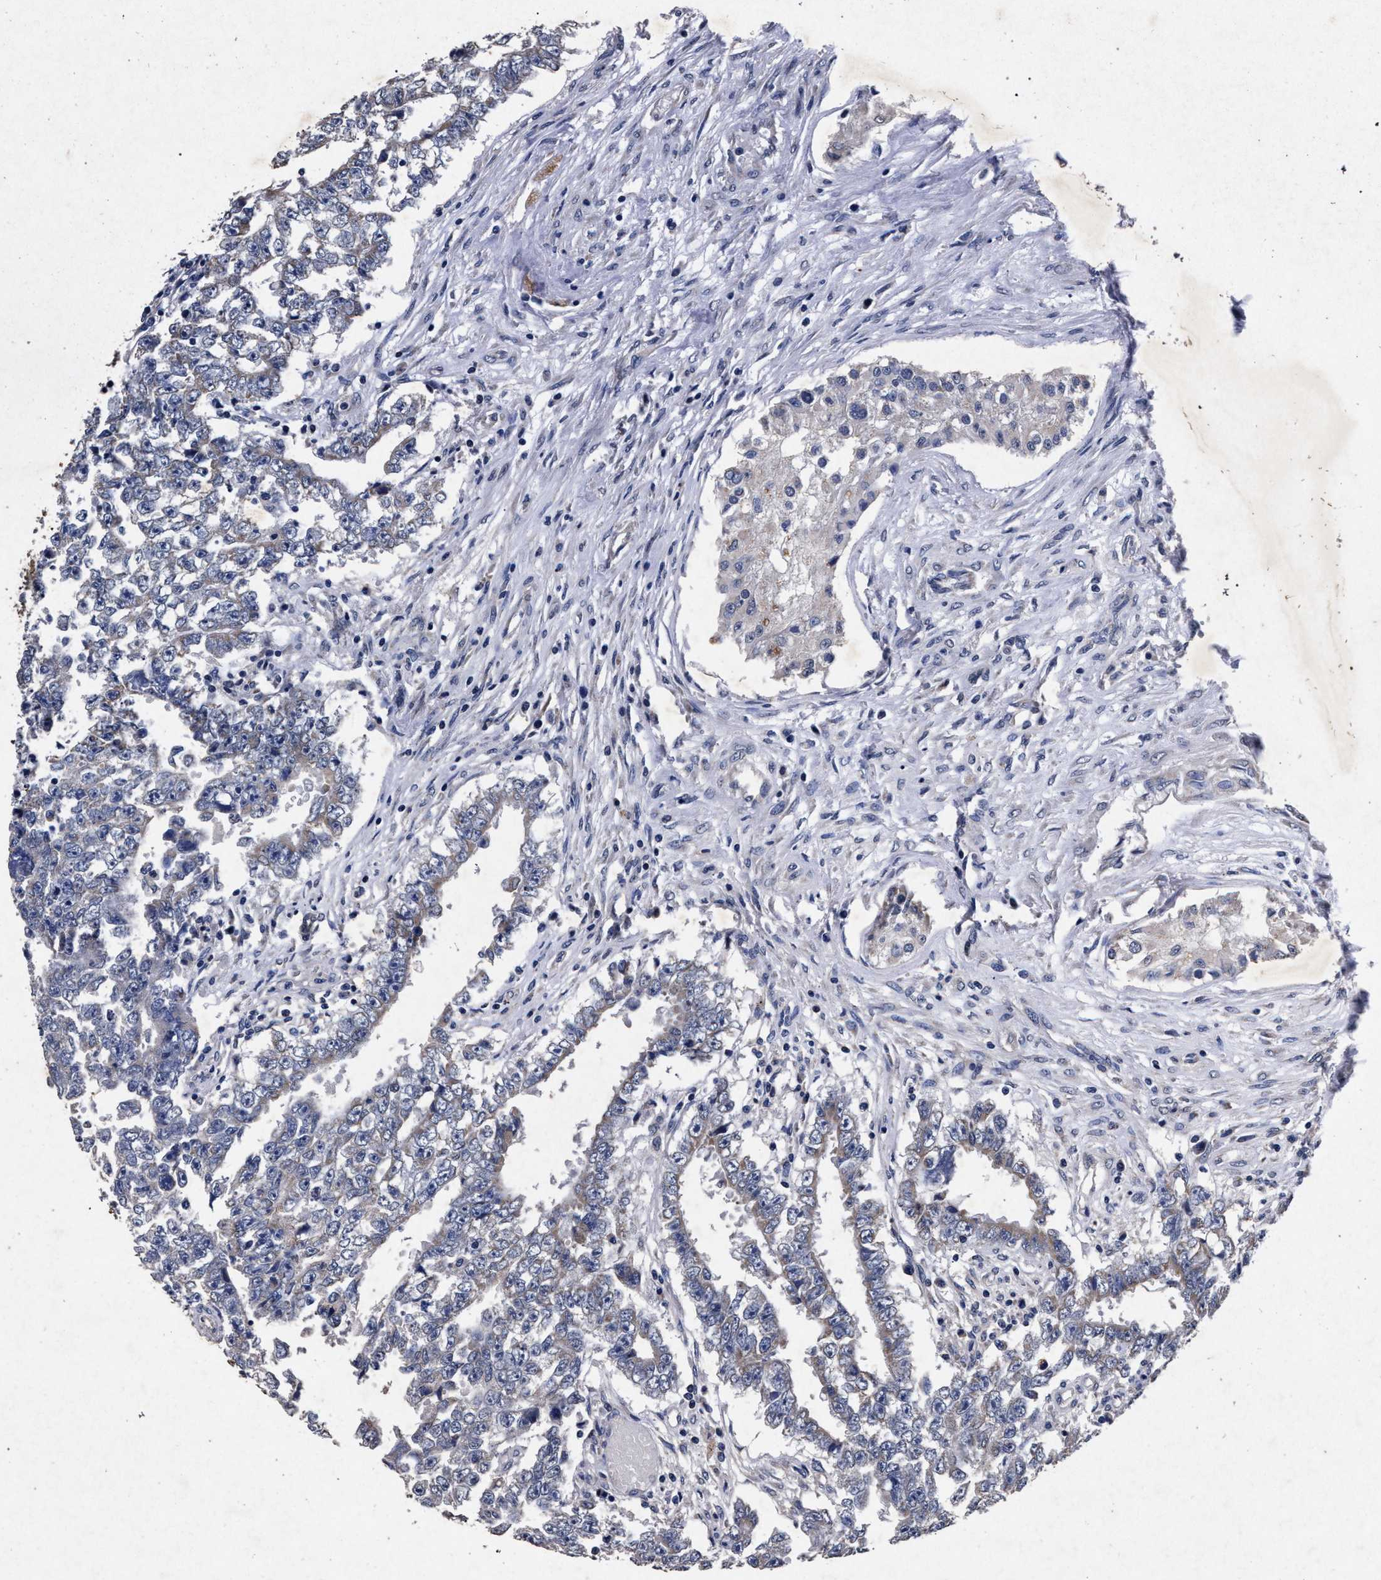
{"staining": {"intensity": "negative", "quantity": "none", "location": "none"}, "tissue": "testis cancer", "cell_type": "Tumor cells", "image_type": "cancer", "snomed": [{"axis": "morphology", "description": "Carcinoma, Embryonal, NOS"}, {"axis": "topography", "description": "Testis"}], "caption": "This is a histopathology image of immunohistochemistry (IHC) staining of embryonal carcinoma (testis), which shows no expression in tumor cells.", "gene": "ATP1A2", "patient": {"sex": "male", "age": 25}}